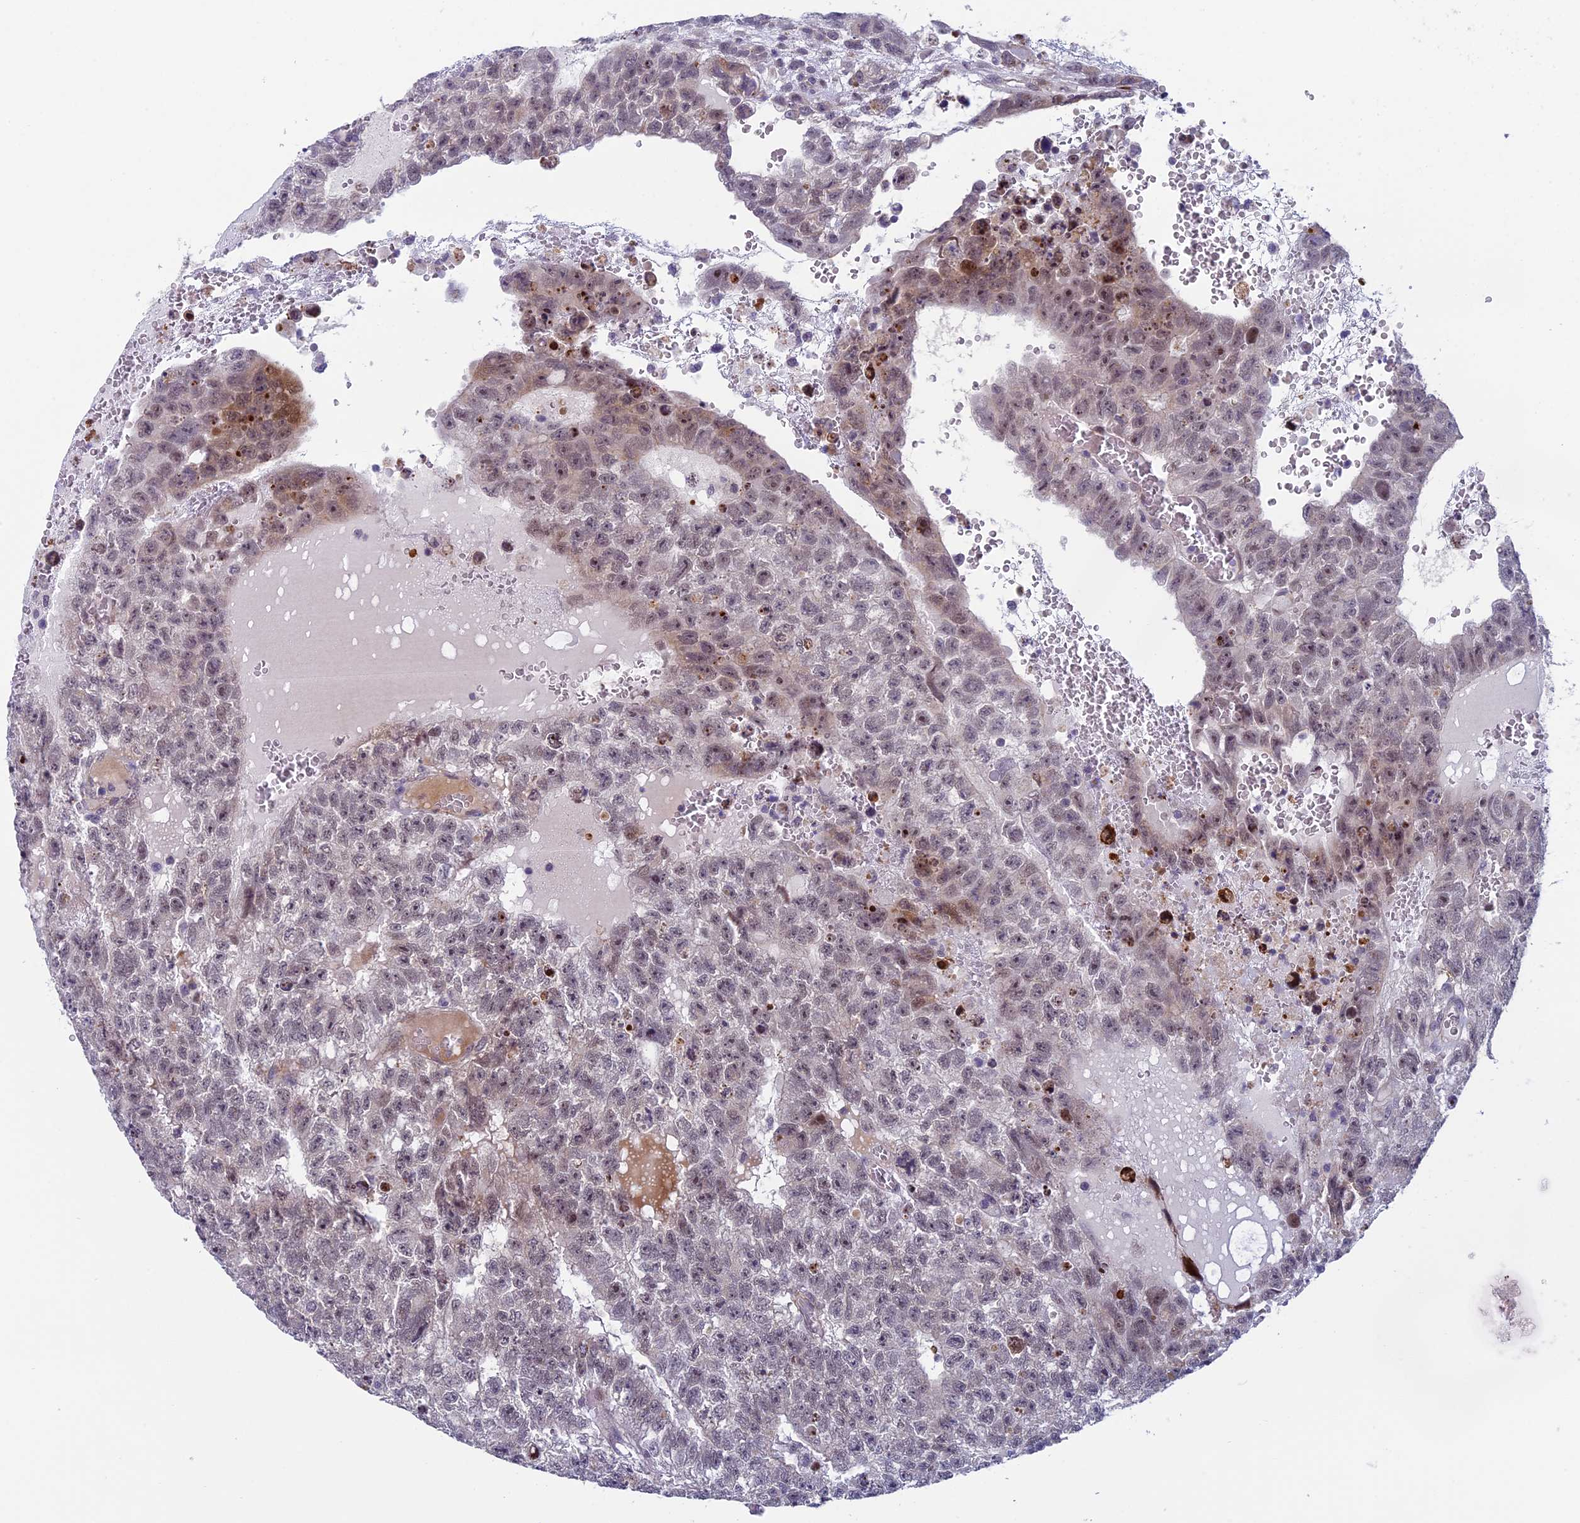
{"staining": {"intensity": "weak", "quantity": "<25%", "location": "cytoplasmic/membranous,nuclear"}, "tissue": "testis cancer", "cell_type": "Tumor cells", "image_type": "cancer", "snomed": [{"axis": "morphology", "description": "Carcinoma, Embryonal, NOS"}, {"axis": "topography", "description": "Testis"}], "caption": "DAB (3,3'-diaminobenzidine) immunohistochemical staining of human testis cancer (embryonal carcinoma) exhibits no significant expression in tumor cells.", "gene": "CNEP1R1", "patient": {"sex": "male", "age": 26}}